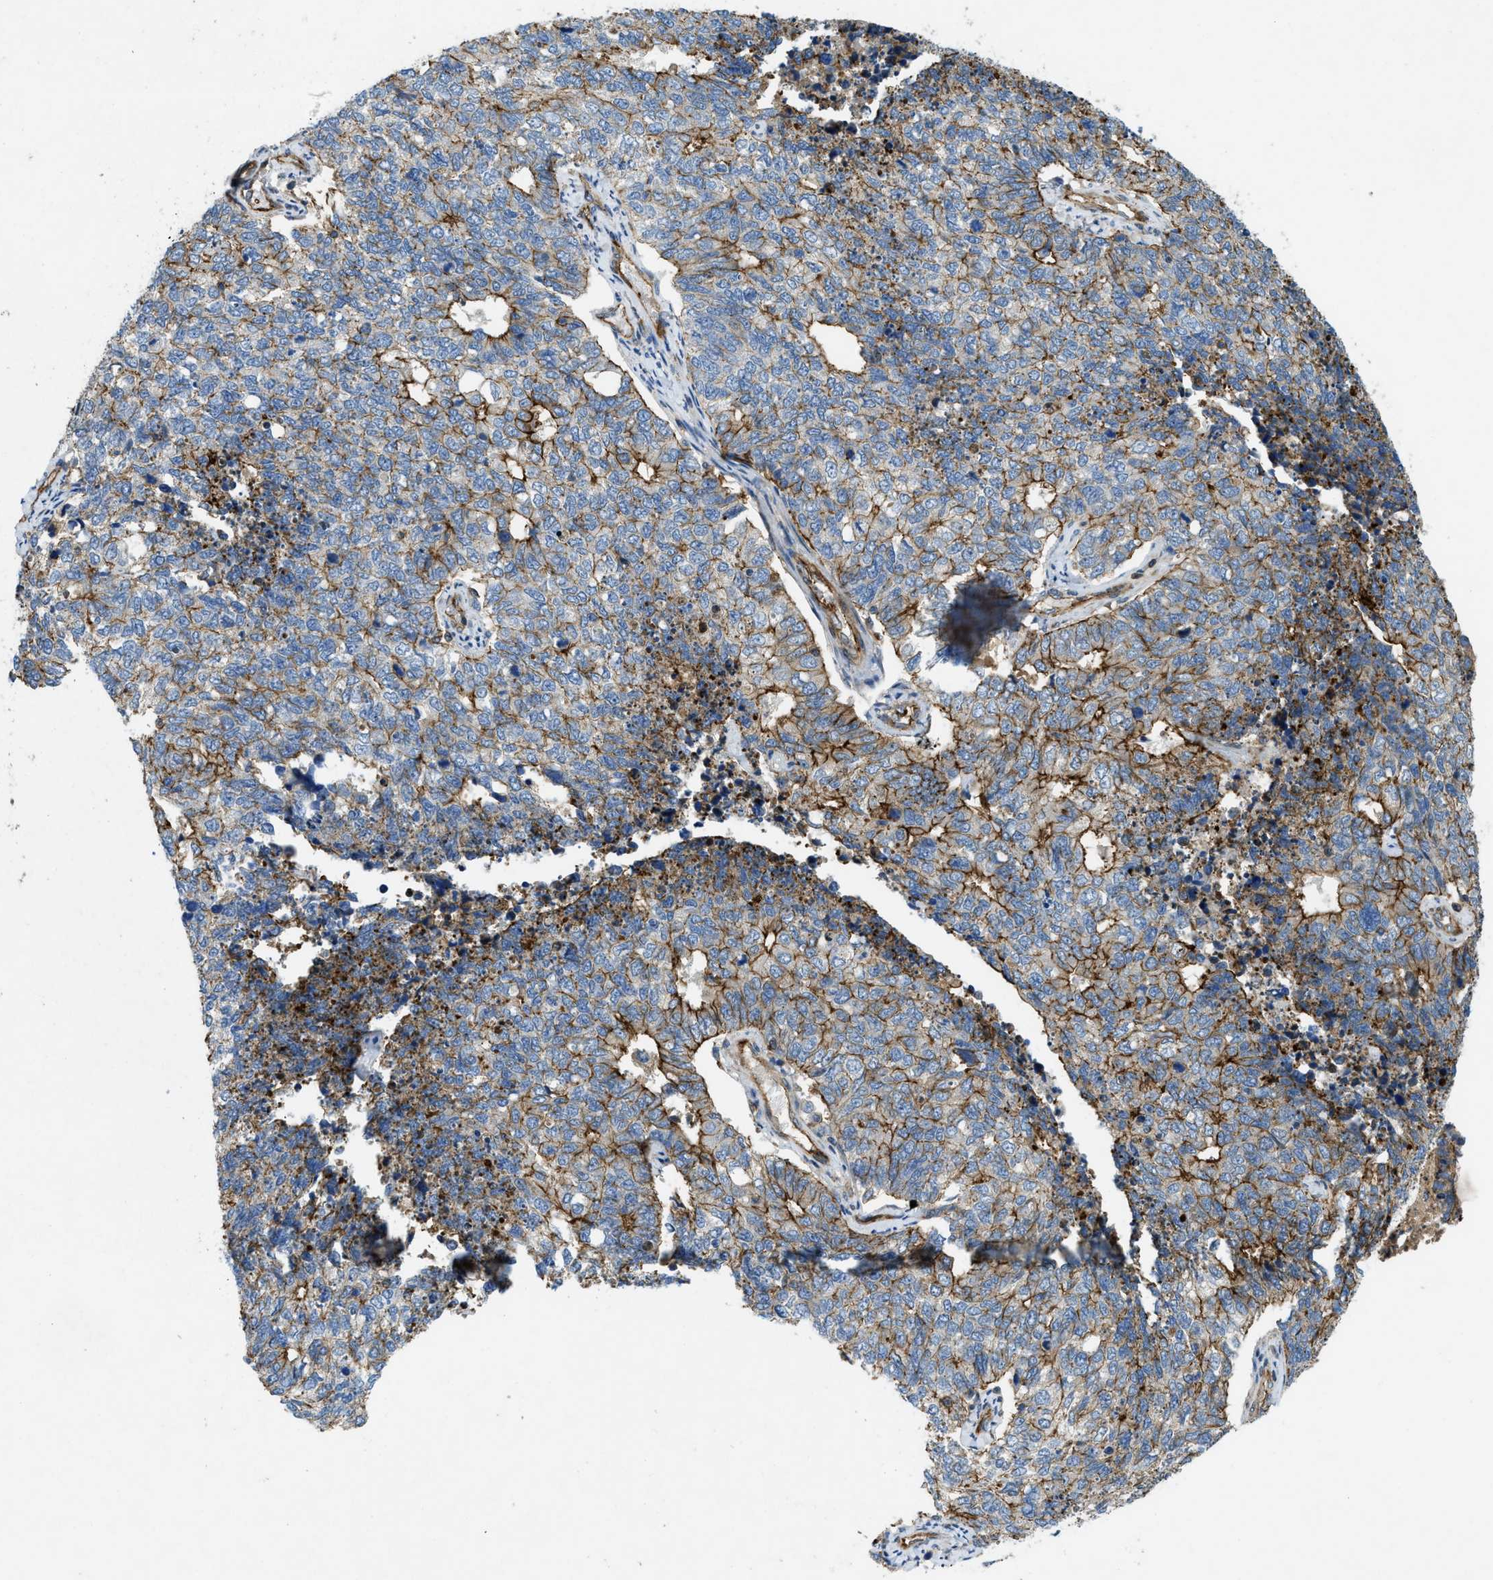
{"staining": {"intensity": "moderate", "quantity": "25%-75%", "location": "cytoplasmic/membranous"}, "tissue": "cervical cancer", "cell_type": "Tumor cells", "image_type": "cancer", "snomed": [{"axis": "morphology", "description": "Squamous cell carcinoma, NOS"}, {"axis": "topography", "description": "Cervix"}], "caption": "The histopathology image shows staining of cervical squamous cell carcinoma, revealing moderate cytoplasmic/membranous protein positivity (brown color) within tumor cells.", "gene": "NYNRIN", "patient": {"sex": "female", "age": 63}}